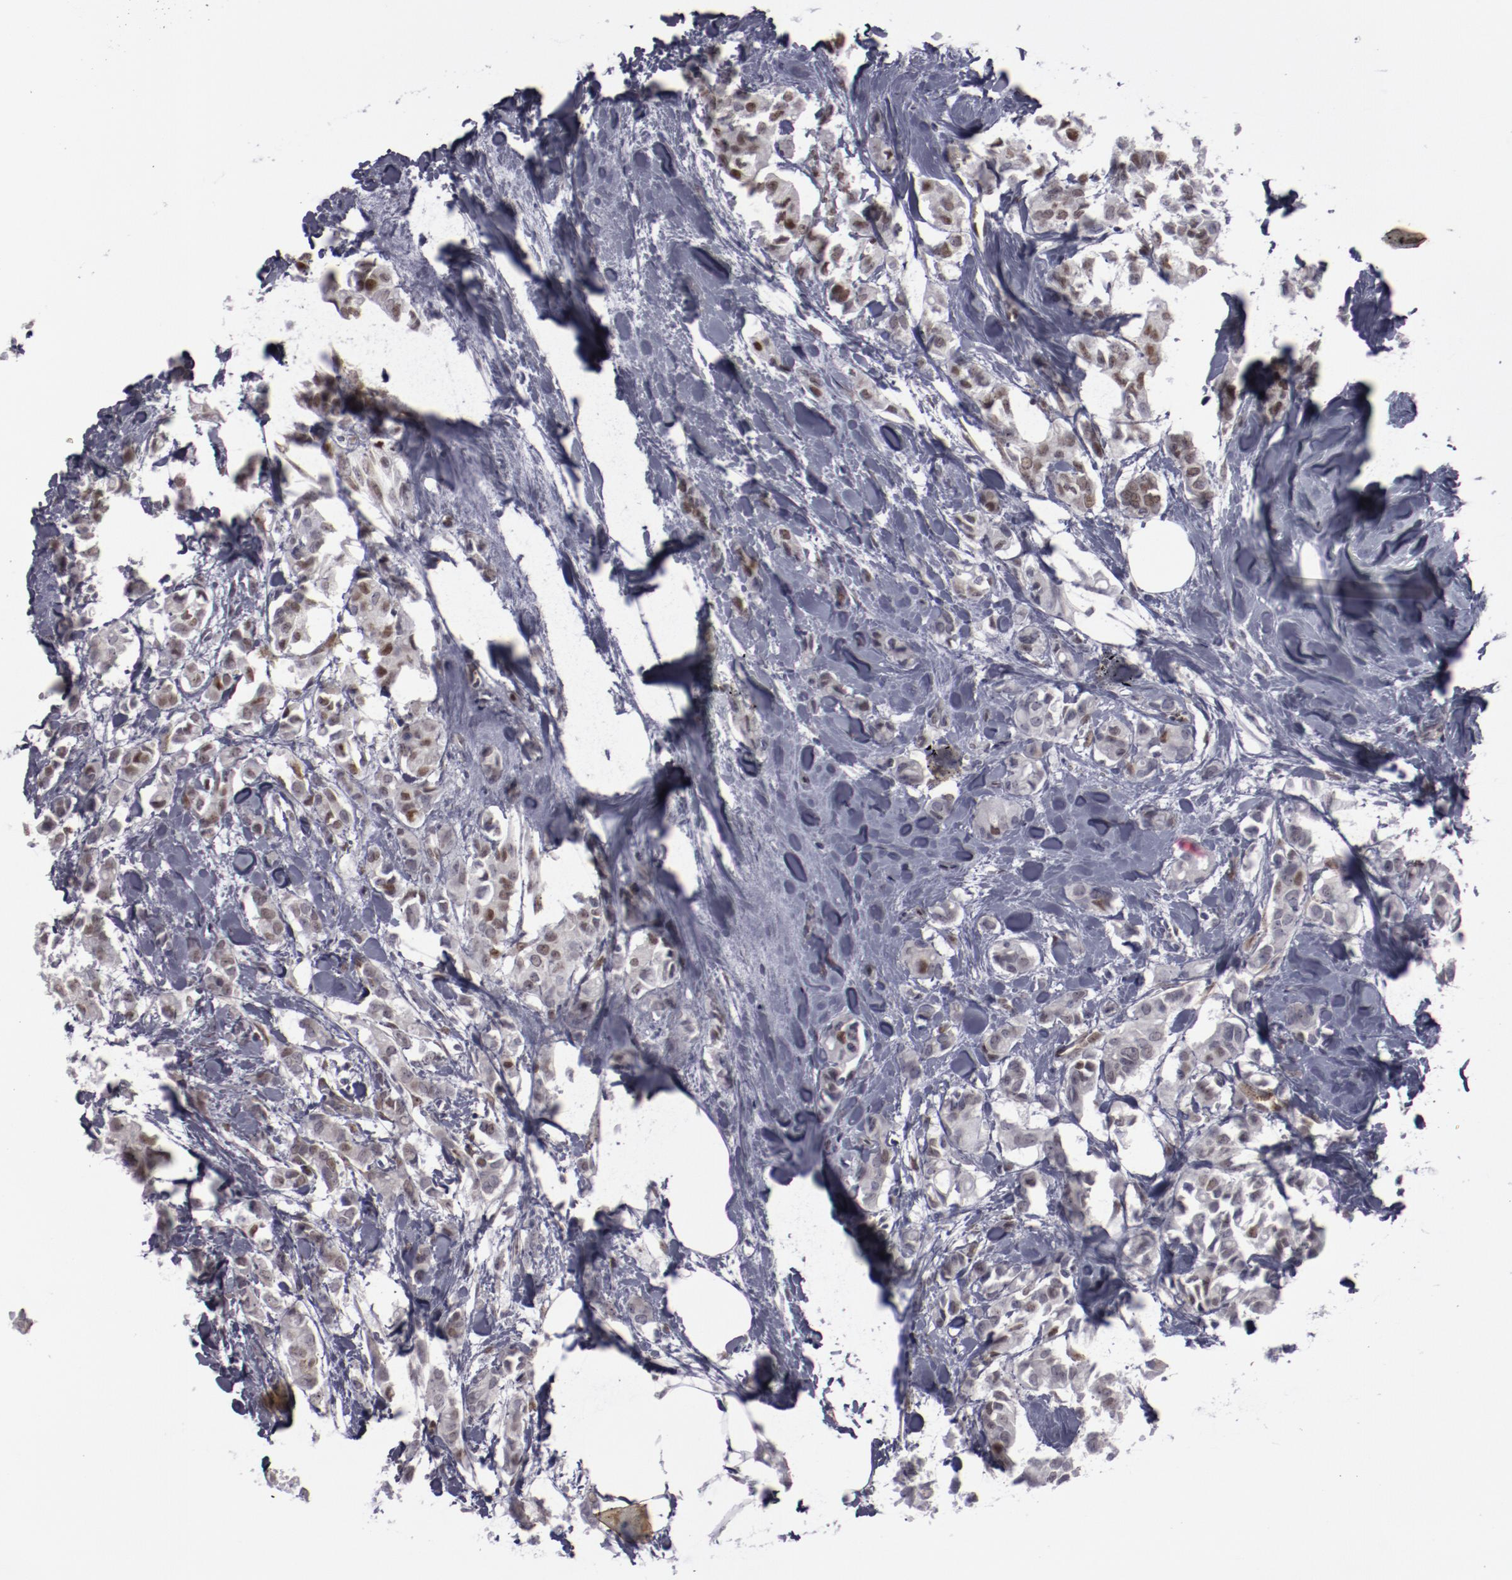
{"staining": {"intensity": "negative", "quantity": "none", "location": "none"}, "tissue": "breast cancer", "cell_type": "Tumor cells", "image_type": "cancer", "snomed": [{"axis": "morphology", "description": "Duct carcinoma"}, {"axis": "topography", "description": "Breast"}], "caption": "Human breast cancer stained for a protein using IHC displays no expression in tumor cells.", "gene": "LEF1", "patient": {"sex": "female", "age": 84}}